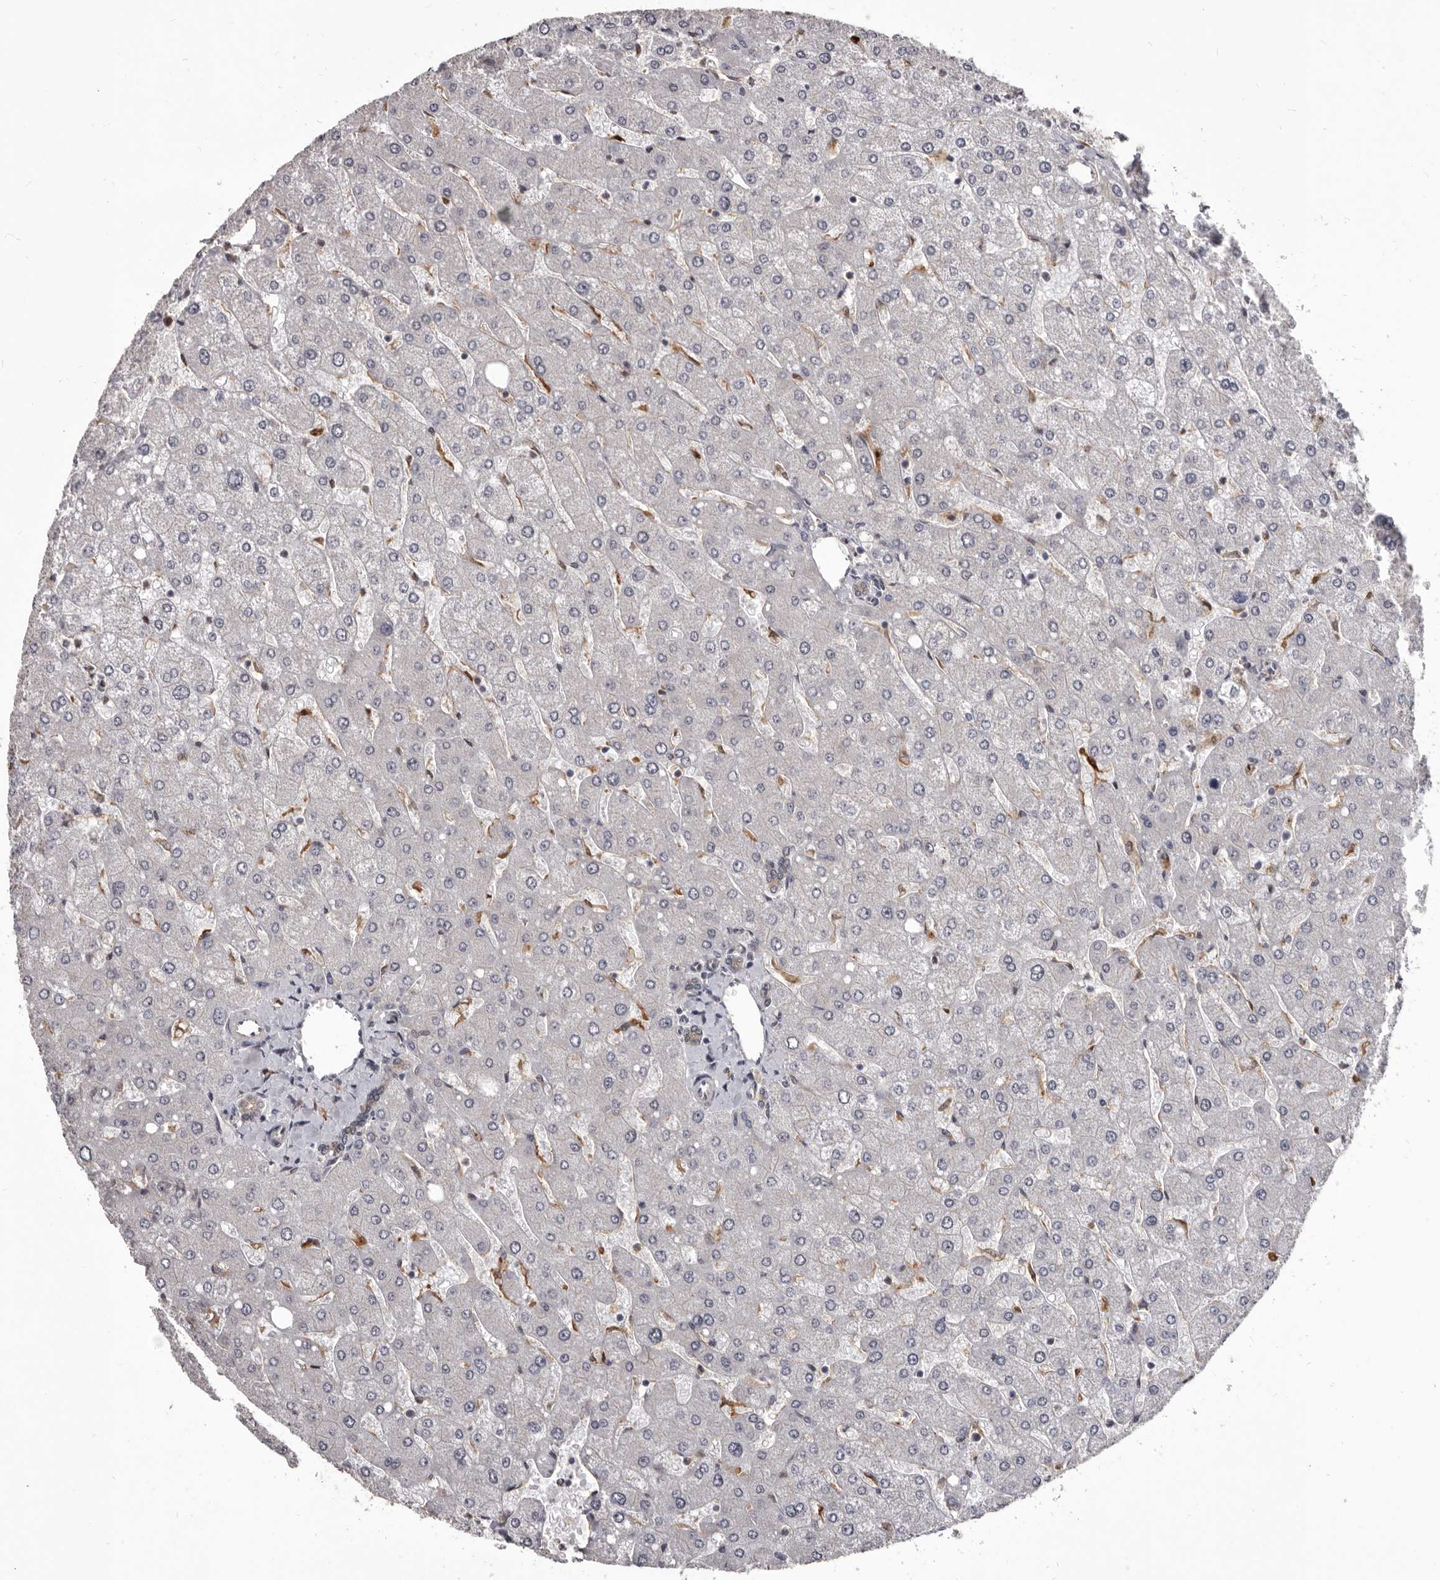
{"staining": {"intensity": "weak", "quantity": "25%-75%", "location": "cytoplasmic/membranous"}, "tissue": "liver", "cell_type": "Cholangiocytes", "image_type": "normal", "snomed": [{"axis": "morphology", "description": "Normal tissue, NOS"}, {"axis": "topography", "description": "Liver"}], "caption": "A brown stain shows weak cytoplasmic/membranous staining of a protein in cholangiocytes of unremarkable human liver. Using DAB (brown) and hematoxylin (blue) stains, captured at high magnification using brightfield microscopy.", "gene": "ADAMTS20", "patient": {"sex": "male", "age": 55}}